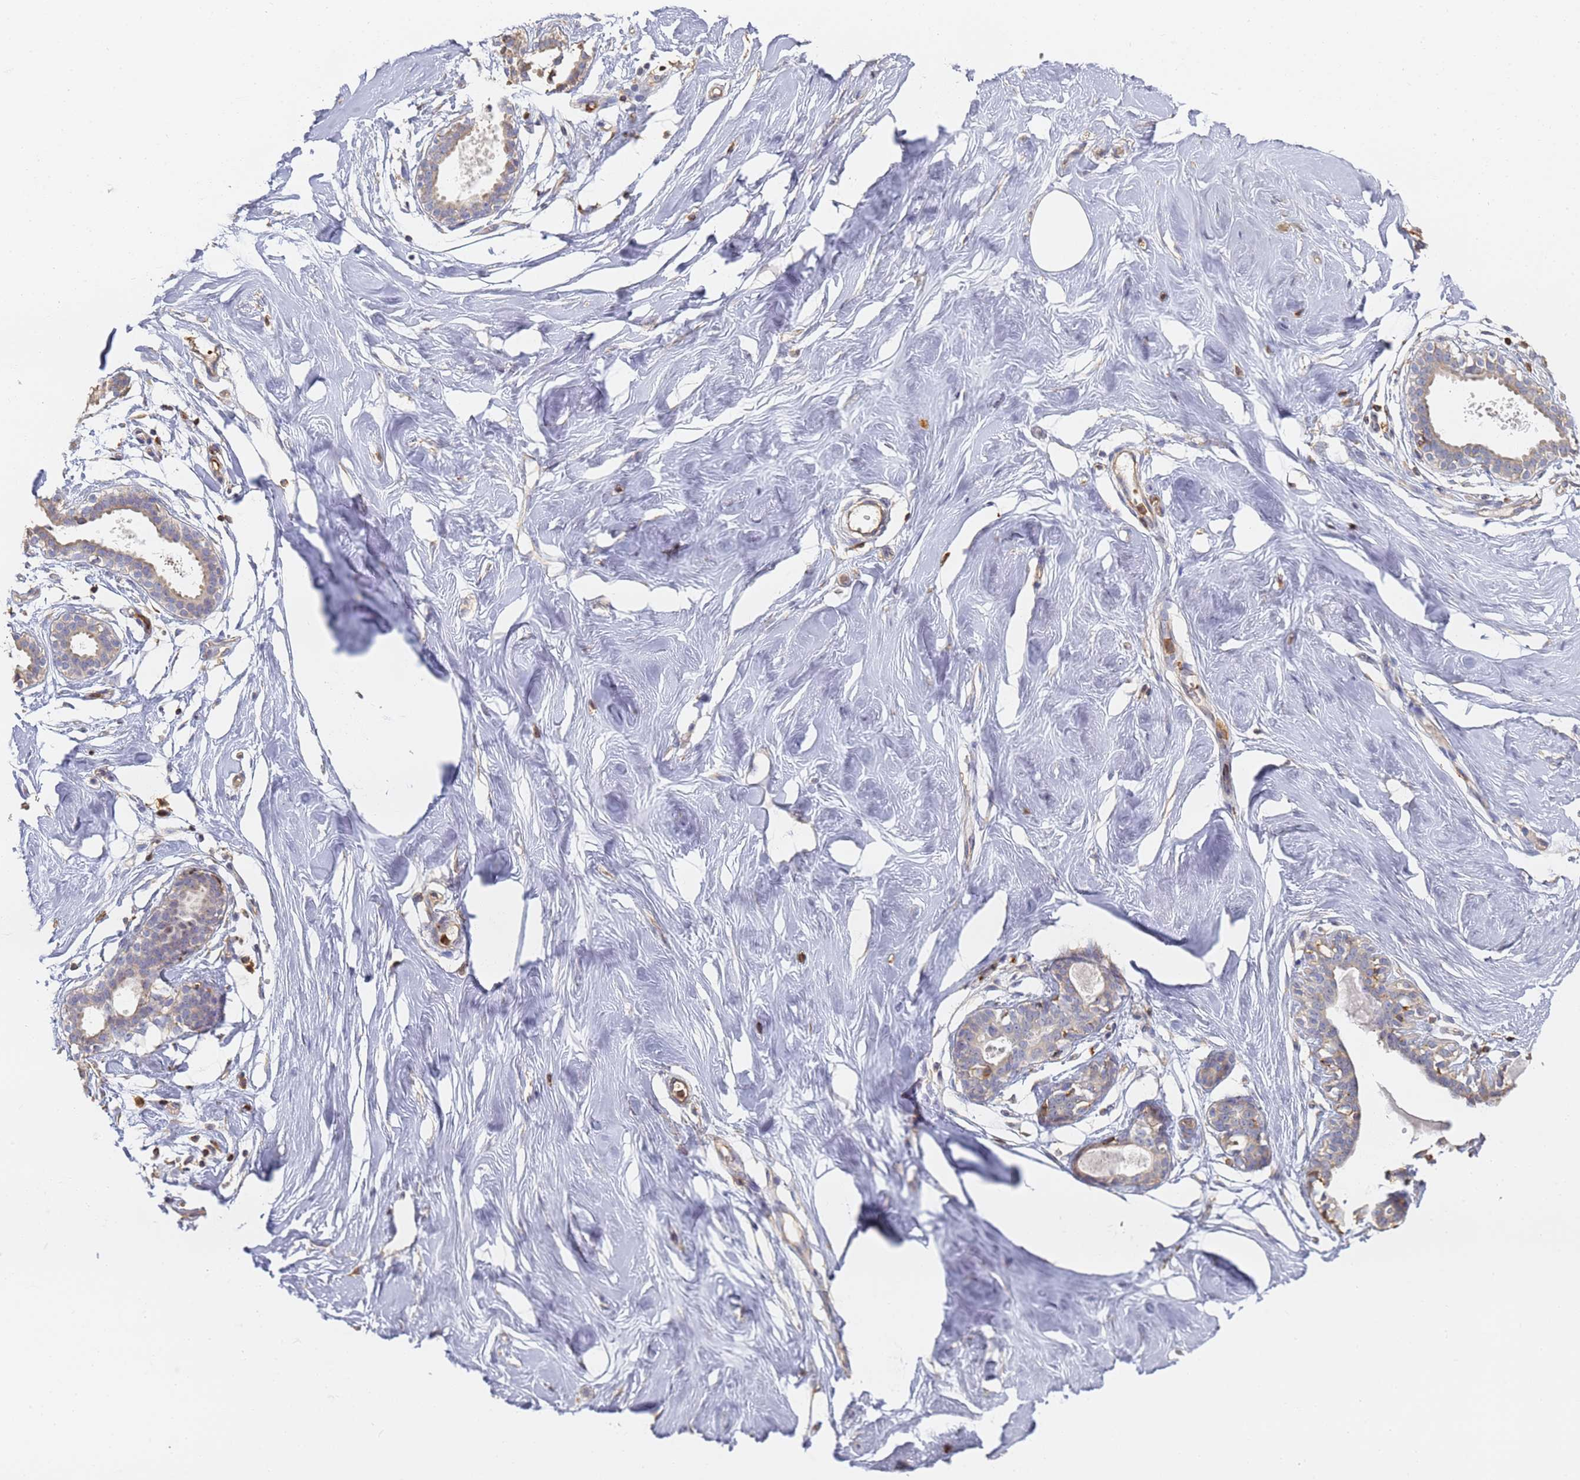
{"staining": {"intensity": "negative", "quantity": "none", "location": "none"}, "tissue": "breast", "cell_type": "Adipocytes", "image_type": "normal", "snomed": [{"axis": "morphology", "description": "Normal tissue, NOS"}, {"axis": "morphology", "description": "Adenoma, NOS"}, {"axis": "topography", "description": "Breast"}], "caption": "IHC image of unremarkable breast: human breast stained with DAB shows no significant protein positivity in adipocytes.", "gene": "BIN2", "patient": {"sex": "female", "age": 23}}